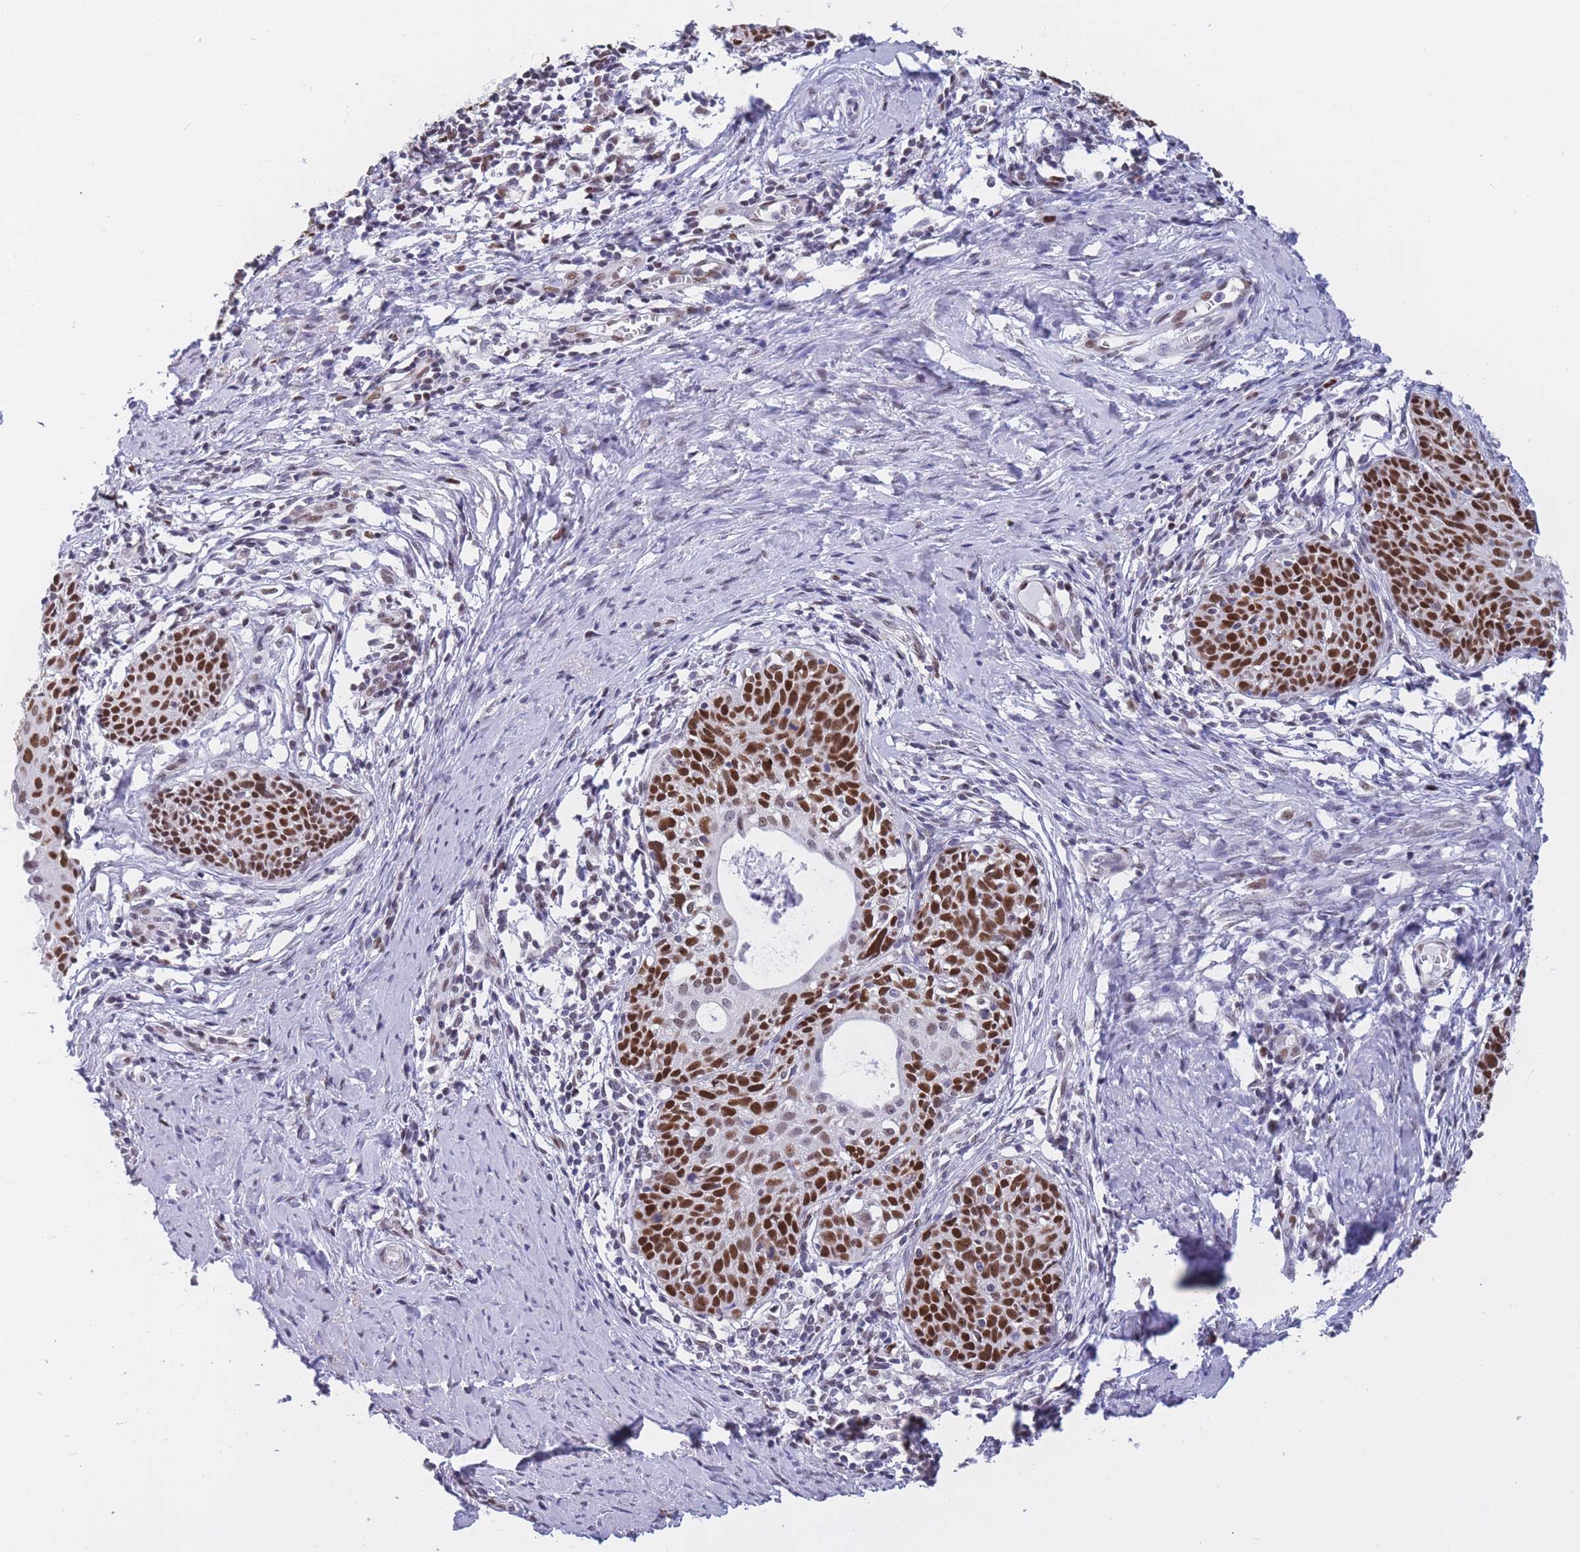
{"staining": {"intensity": "strong", "quantity": ">75%", "location": "nuclear"}, "tissue": "cervical cancer", "cell_type": "Tumor cells", "image_type": "cancer", "snomed": [{"axis": "morphology", "description": "Squamous cell carcinoma, NOS"}, {"axis": "topography", "description": "Cervix"}], "caption": "Approximately >75% of tumor cells in cervical cancer demonstrate strong nuclear protein positivity as visualized by brown immunohistochemical staining.", "gene": "NASP", "patient": {"sex": "female", "age": 52}}